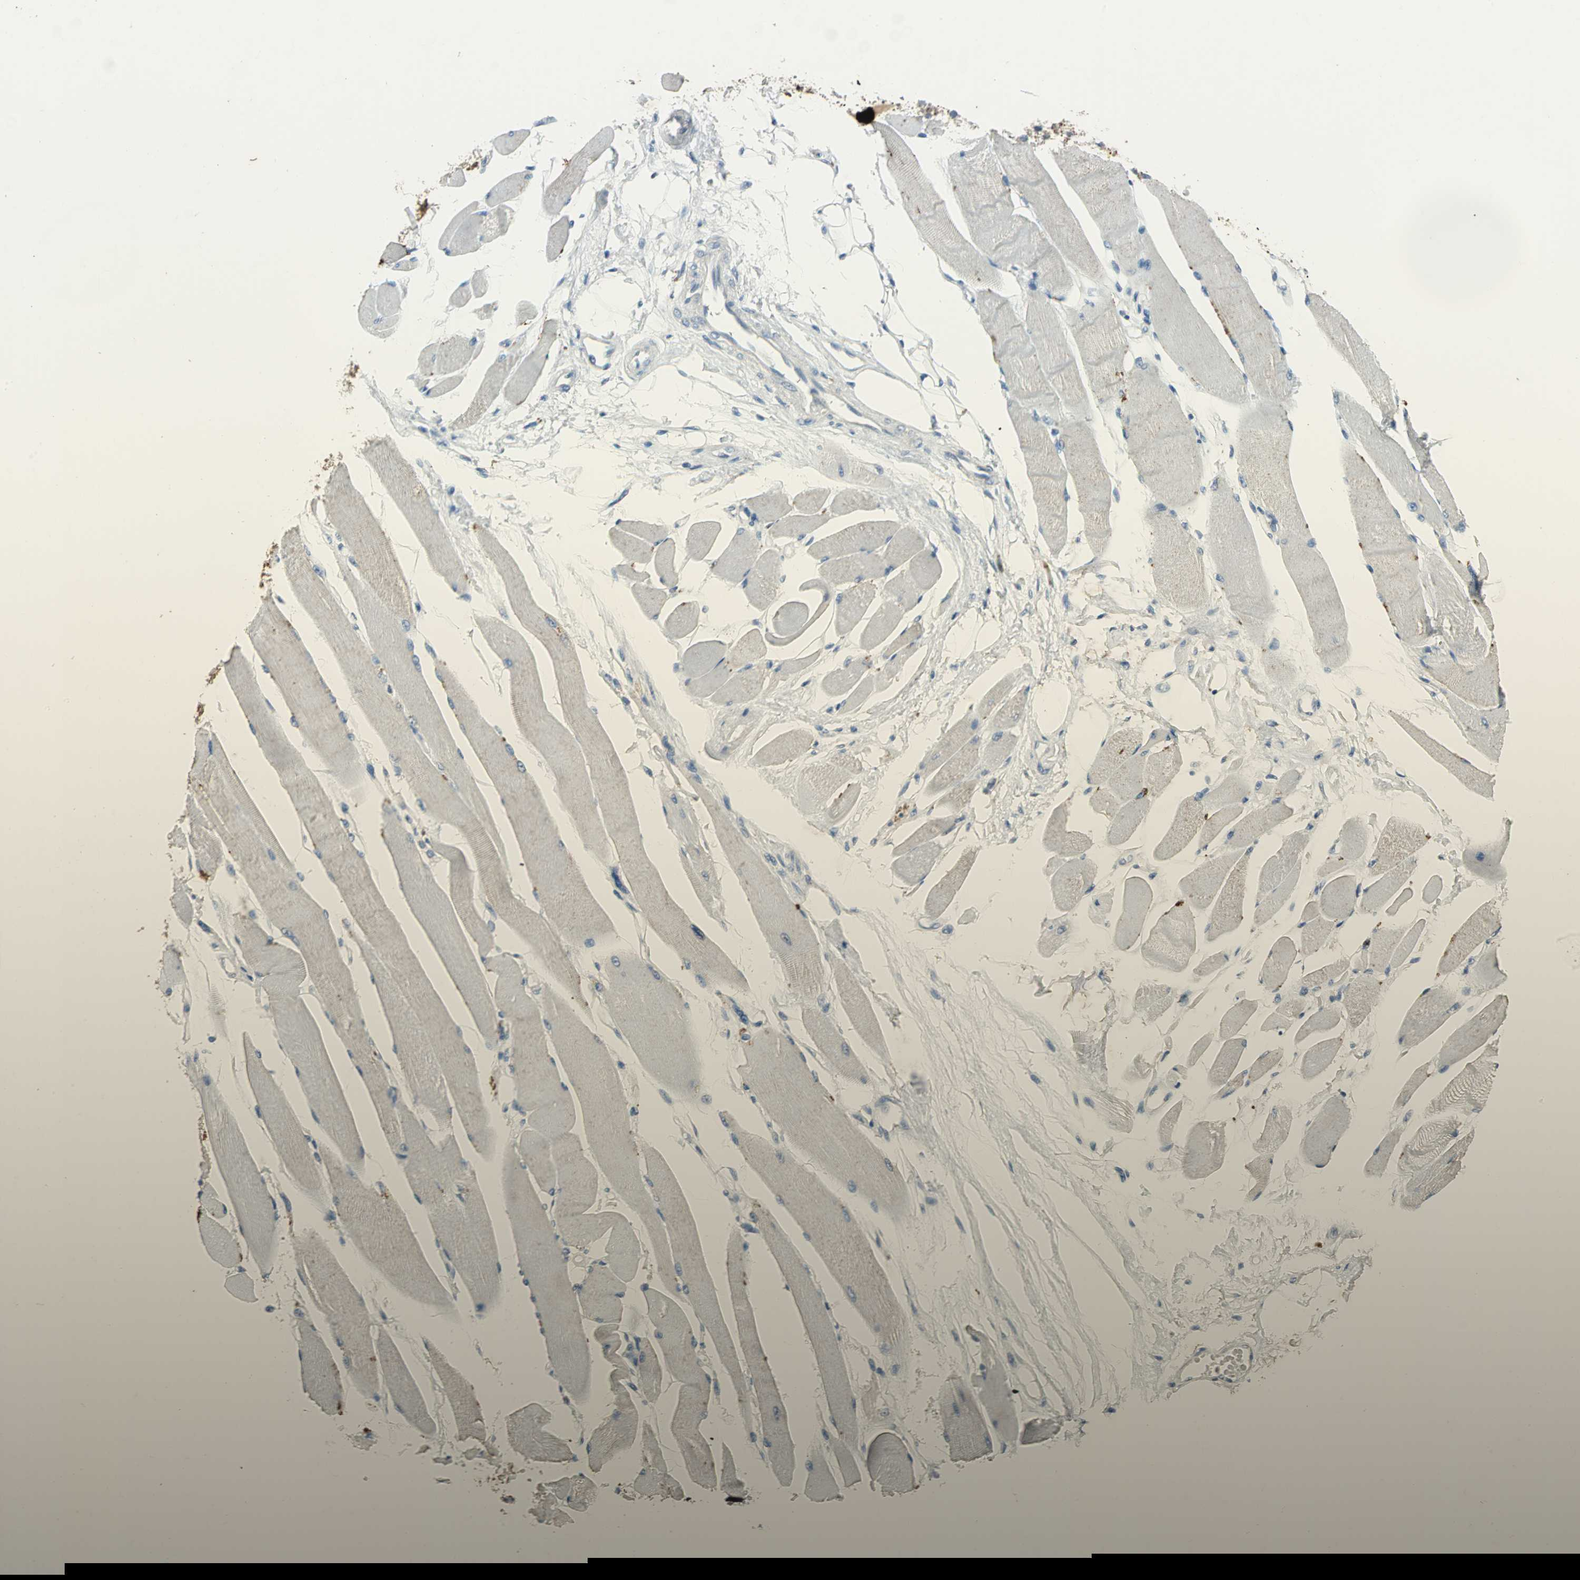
{"staining": {"intensity": "weak", "quantity": "<25%", "location": "cytoplasmic/membranous"}, "tissue": "skeletal muscle", "cell_type": "Myocytes", "image_type": "normal", "snomed": [{"axis": "morphology", "description": "Normal tissue, NOS"}, {"axis": "topography", "description": "Skeletal muscle"}, {"axis": "topography", "description": "Peripheral nerve tissue"}], "caption": "DAB (3,3'-diaminobenzidine) immunohistochemical staining of benign human skeletal muscle shows no significant positivity in myocytes.", "gene": "PTGDS", "patient": {"sex": "female", "age": 84}}